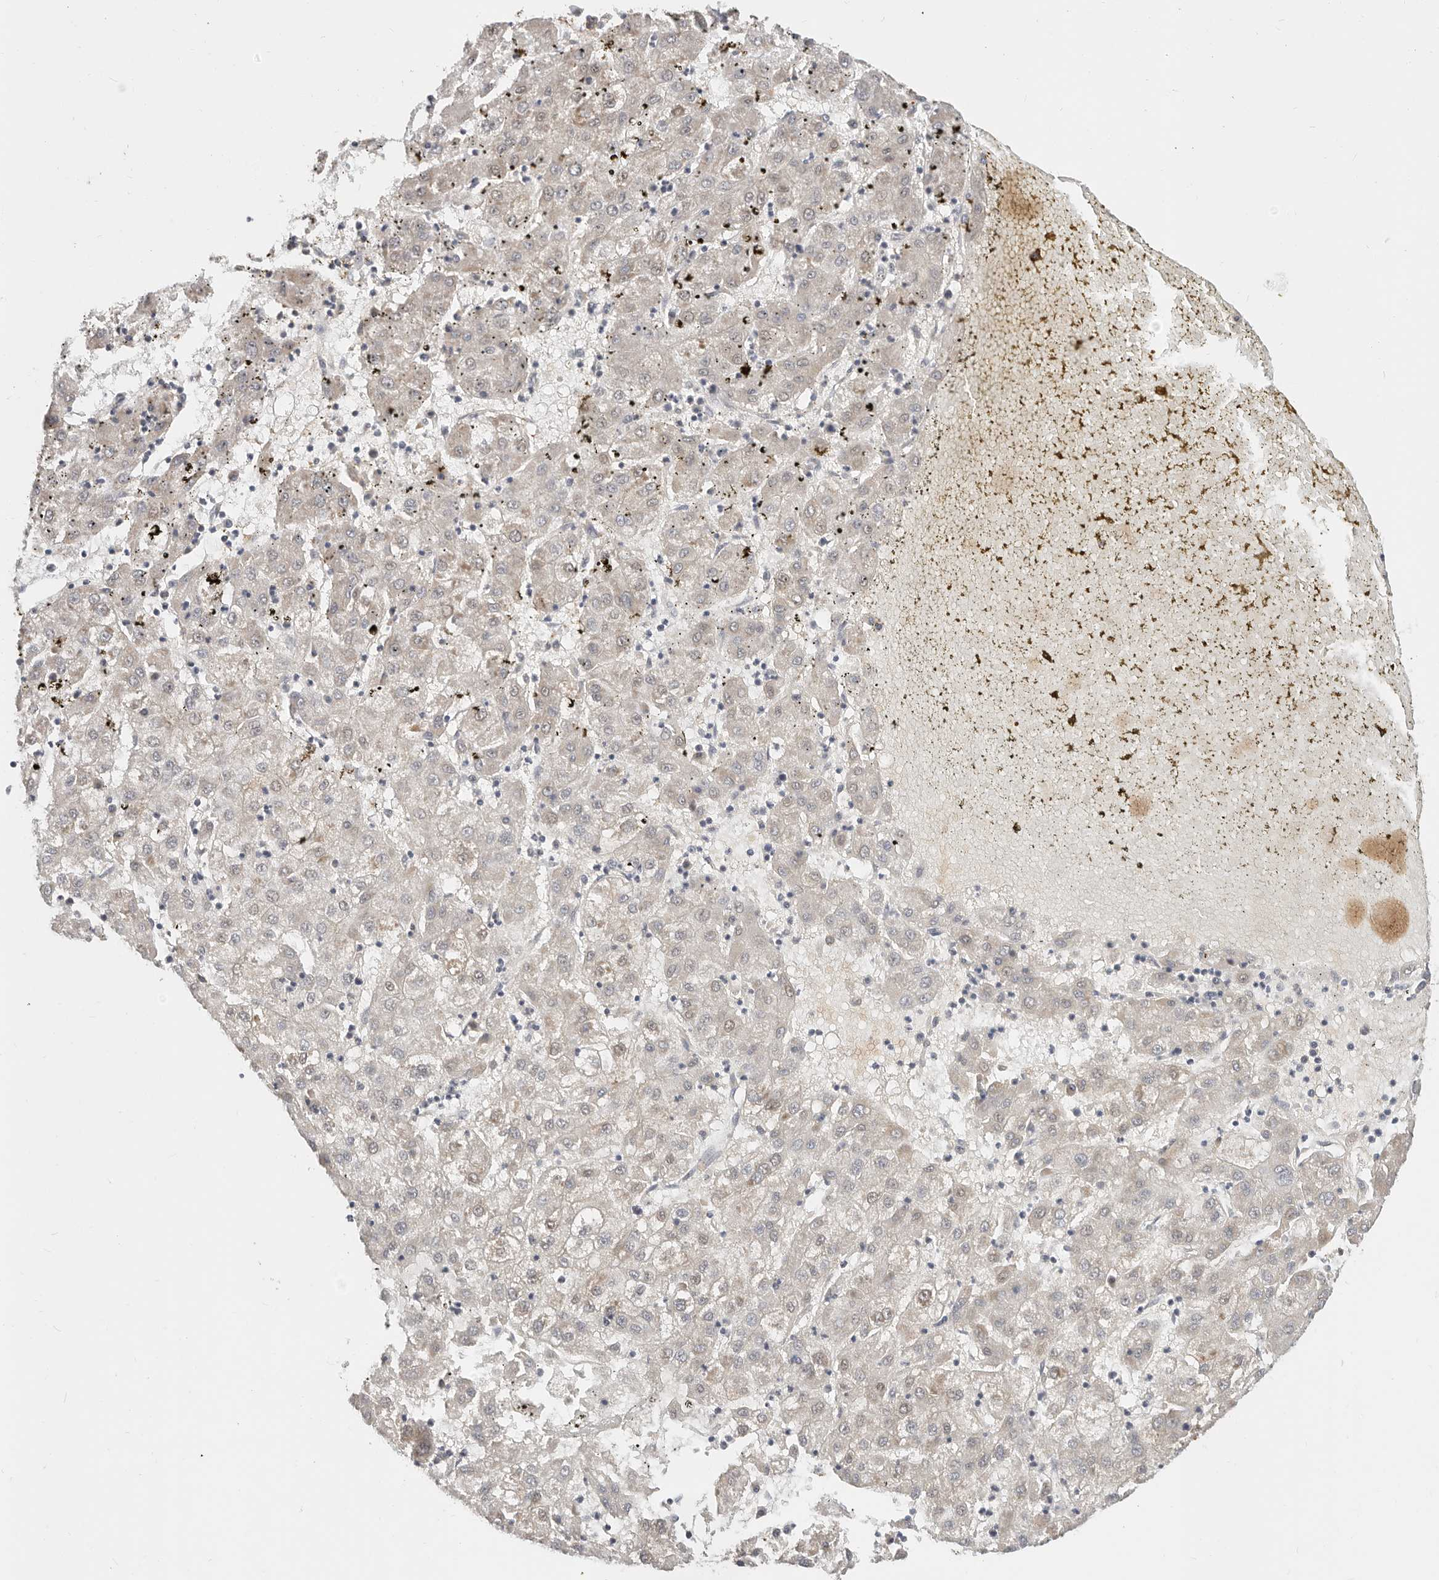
{"staining": {"intensity": "negative", "quantity": "none", "location": "none"}, "tissue": "liver cancer", "cell_type": "Tumor cells", "image_type": "cancer", "snomed": [{"axis": "morphology", "description": "Carcinoma, Hepatocellular, NOS"}, {"axis": "topography", "description": "Liver"}], "caption": "Hepatocellular carcinoma (liver) stained for a protein using immunohistochemistry reveals no expression tumor cells.", "gene": "ZRANB1", "patient": {"sex": "male", "age": 72}}